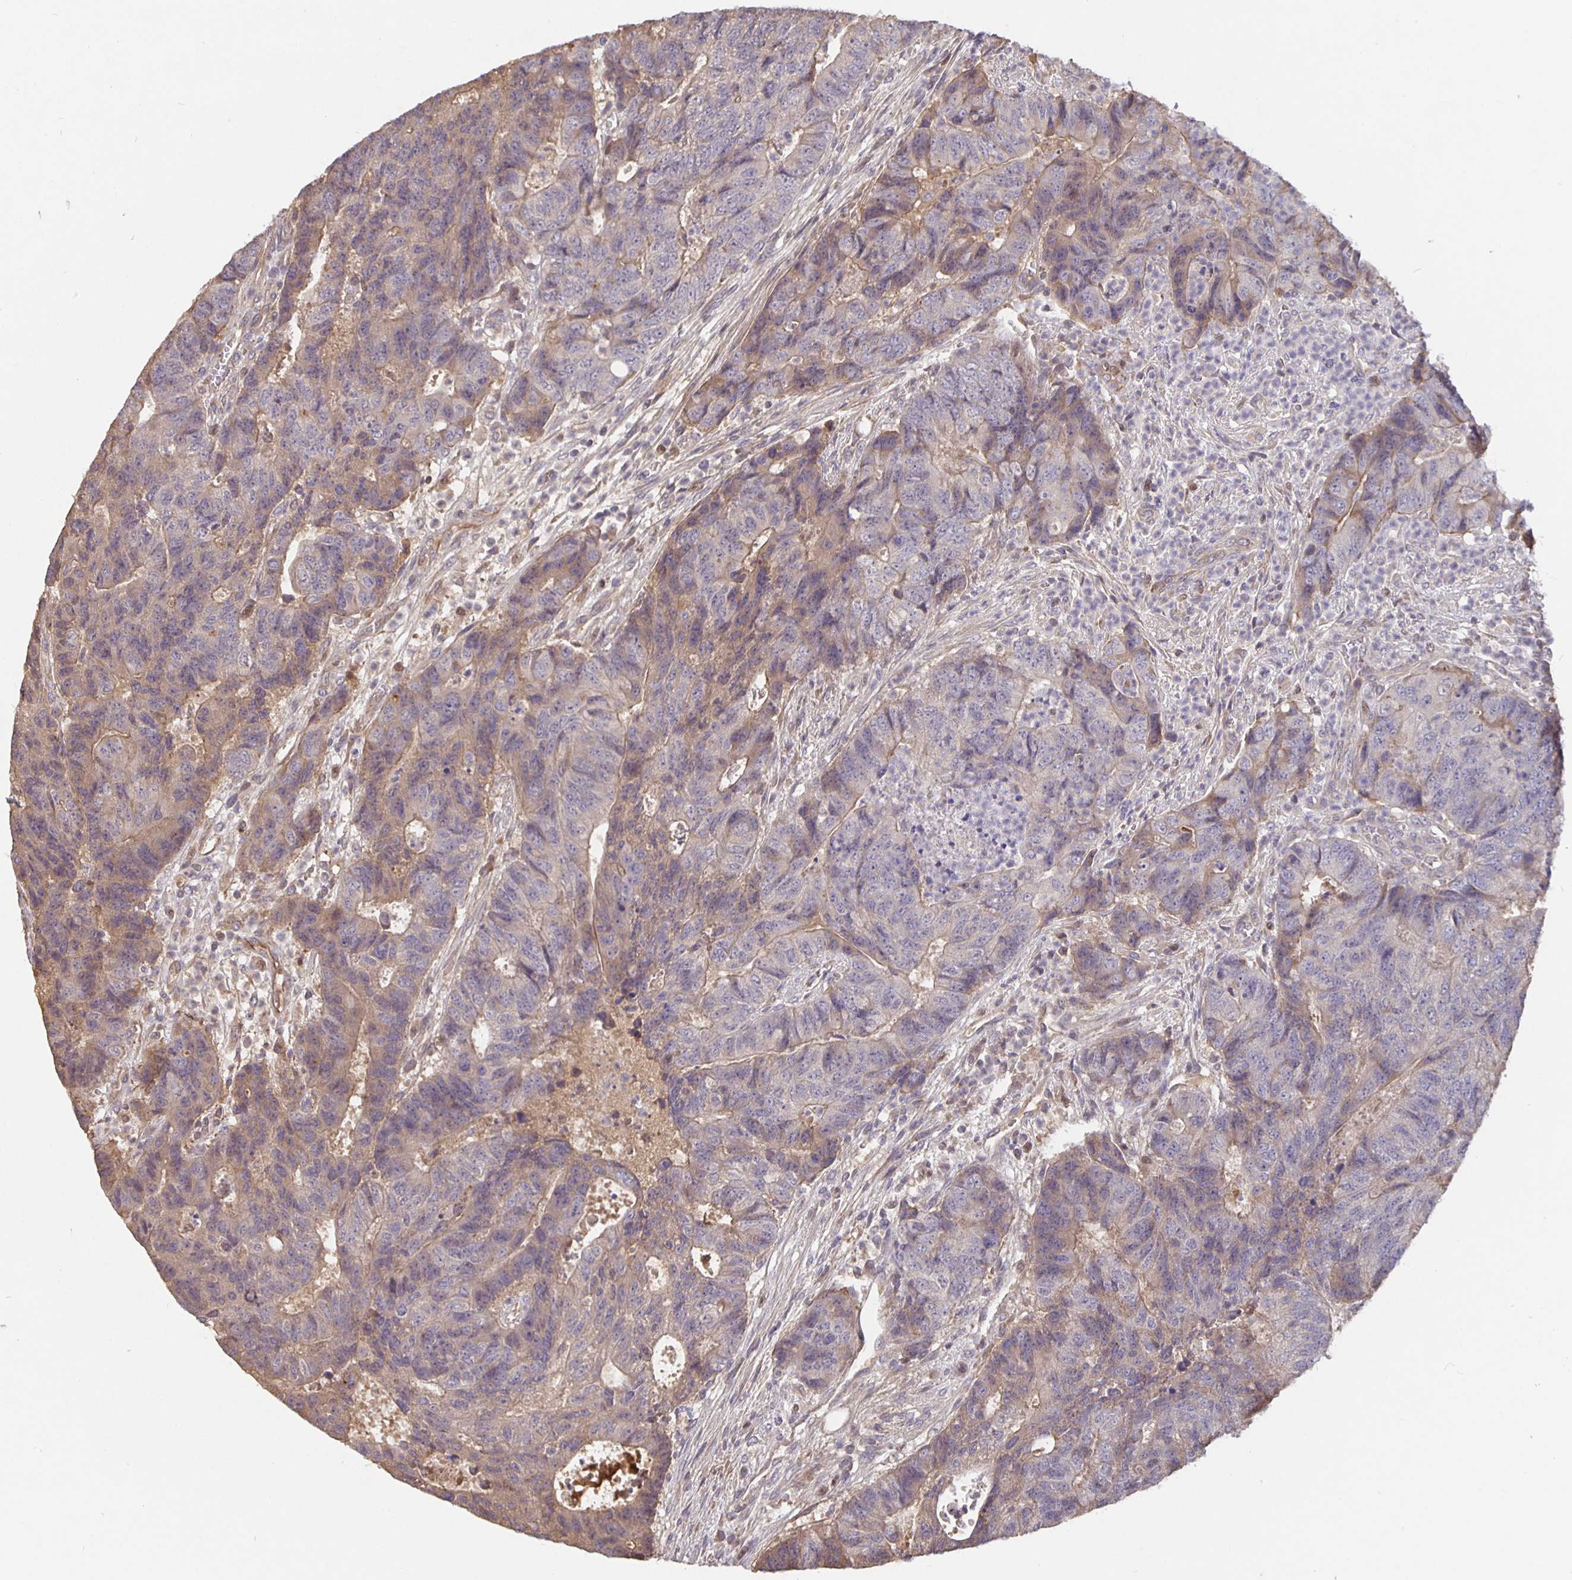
{"staining": {"intensity": "weak", "quantity": "25%-75%", "location": "cytoplasmic/membranous"}, "tissue": "colorectal cancer", "cell_type": "Tumor cells", "image_type": "cancer", "snomed": [{"axis": "morphology", "description": "Adenocarcinoma, NOS"}, {"axis": "topography", "description": "Colon"}], "caption": "Human colorectal cancer stained for a protein (brown) exhibits weak cytoplasmic/membranous positive expression in approximately 25%-75% of tumor cells.", "gene": "NOG", "patient": {"sex": "female", "age": 48}}